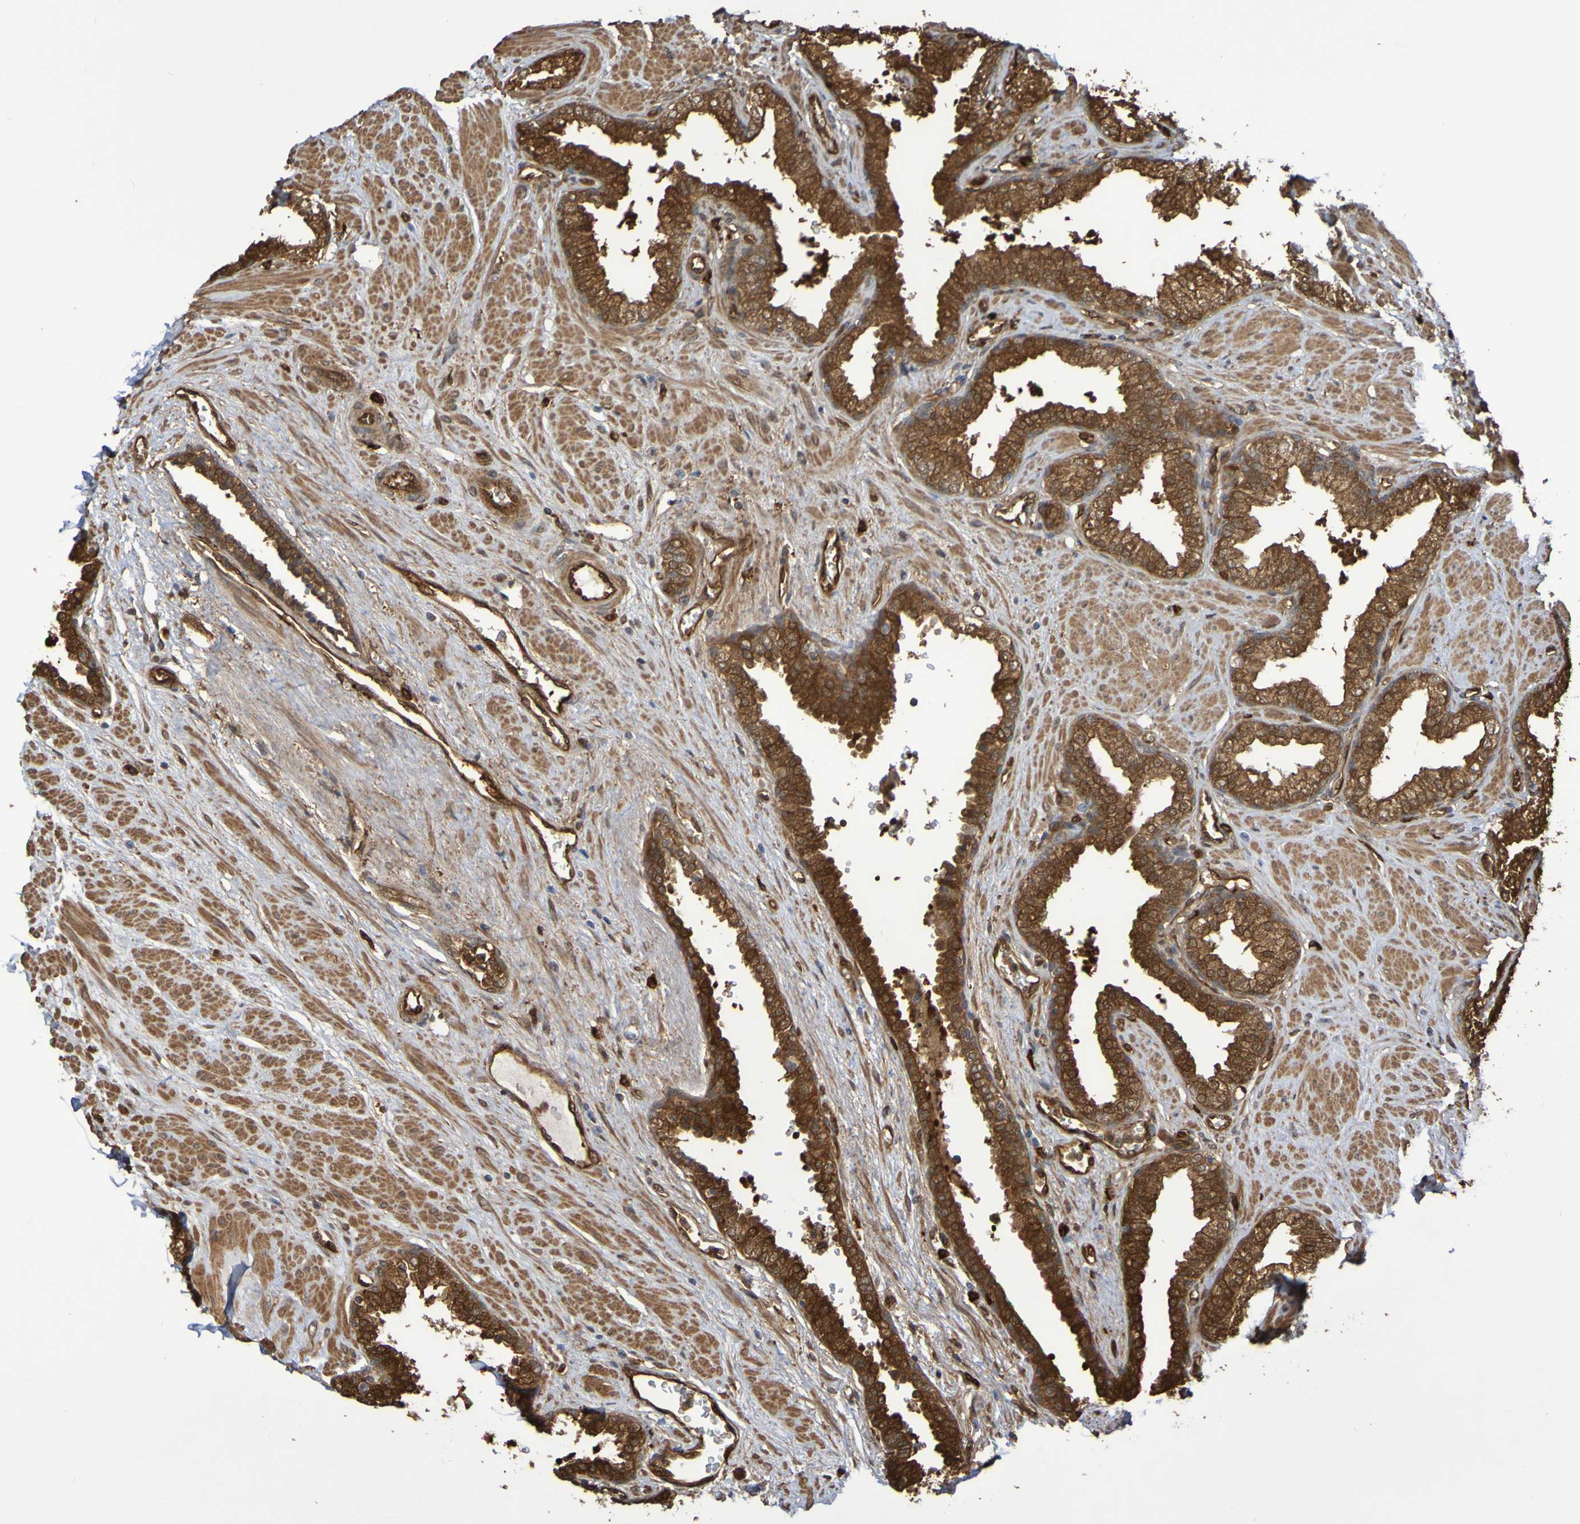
{"staining": {"intensity": "strong", "quantity": ">75%", "location": "cytoplasmic/membranous"}, "tissue": "prostate", "cell_type": "Glandular cells", "image_type": "normal", "snomed": [{"axis": "morphology", "description": "Normal tissue, NOS"}, {"axis": "topography", "description": "Prostate"}], "caption": "This histopathology image displays immunohistochemistry staining of unremarkable prostate, with high strong cytoplasmic/membranous expression in about >75% of glandular cells.", "gene": "SERPINB6", "patient": {"sex": "male", "age": 51}}